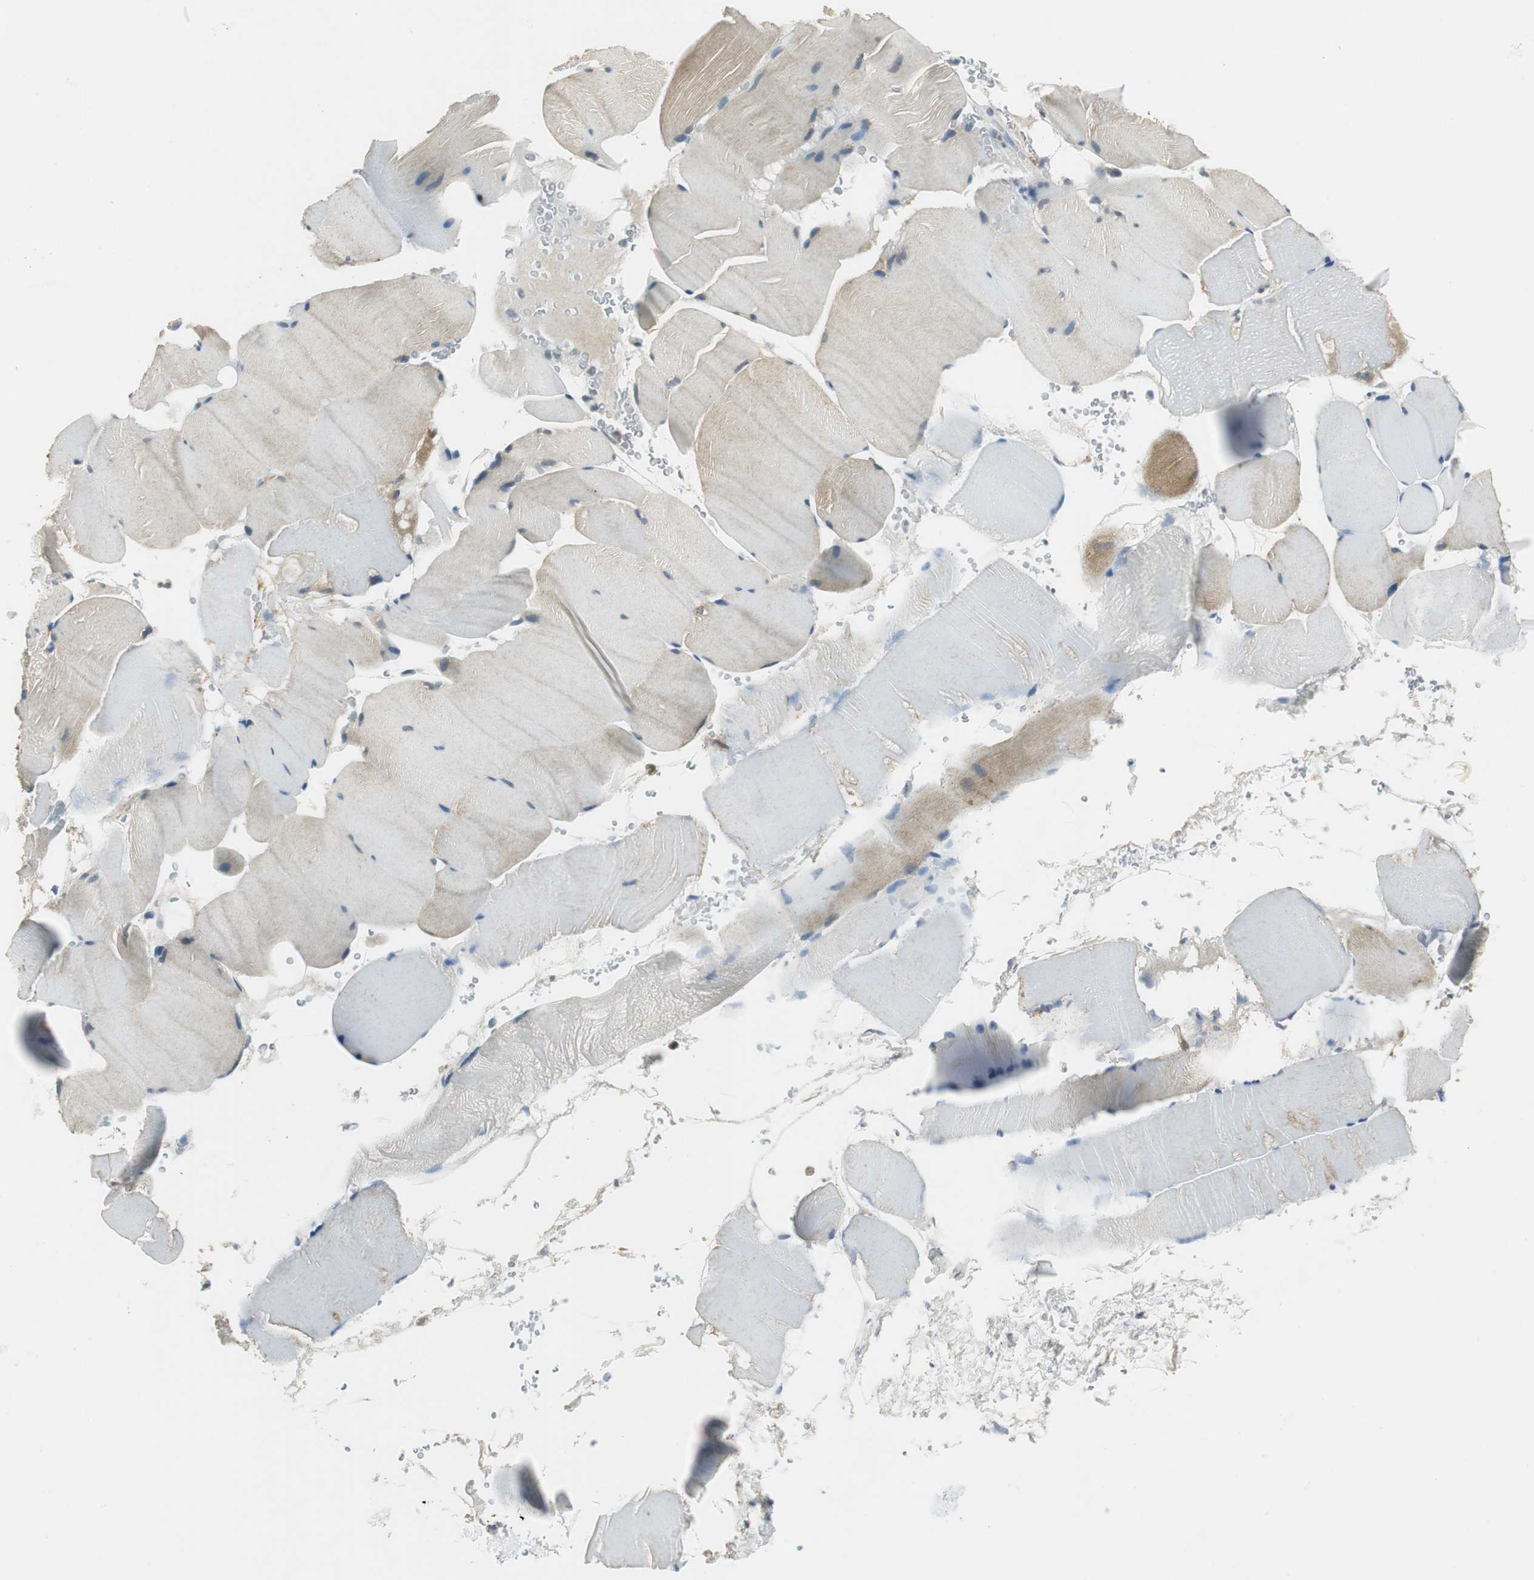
{"staining": {"intensity": "weak", "quantity": "<25%", "location": "cytoplasmic/membranous"}, "tissue": "skeletal muscle", "cell_type": "Myocytes", "image_type": "normal", "snomed": [{"axis": "morphology", "description": "Normal tissue, NOS"}, {"axis": "topography", "description": "Skeletal muscle"}], "caption": "Human skeletal muscle stained for a protein using IHC shows no expression in myocytes.", "gene": "ME1", "patient": {"sex": "male", "age": 62}}